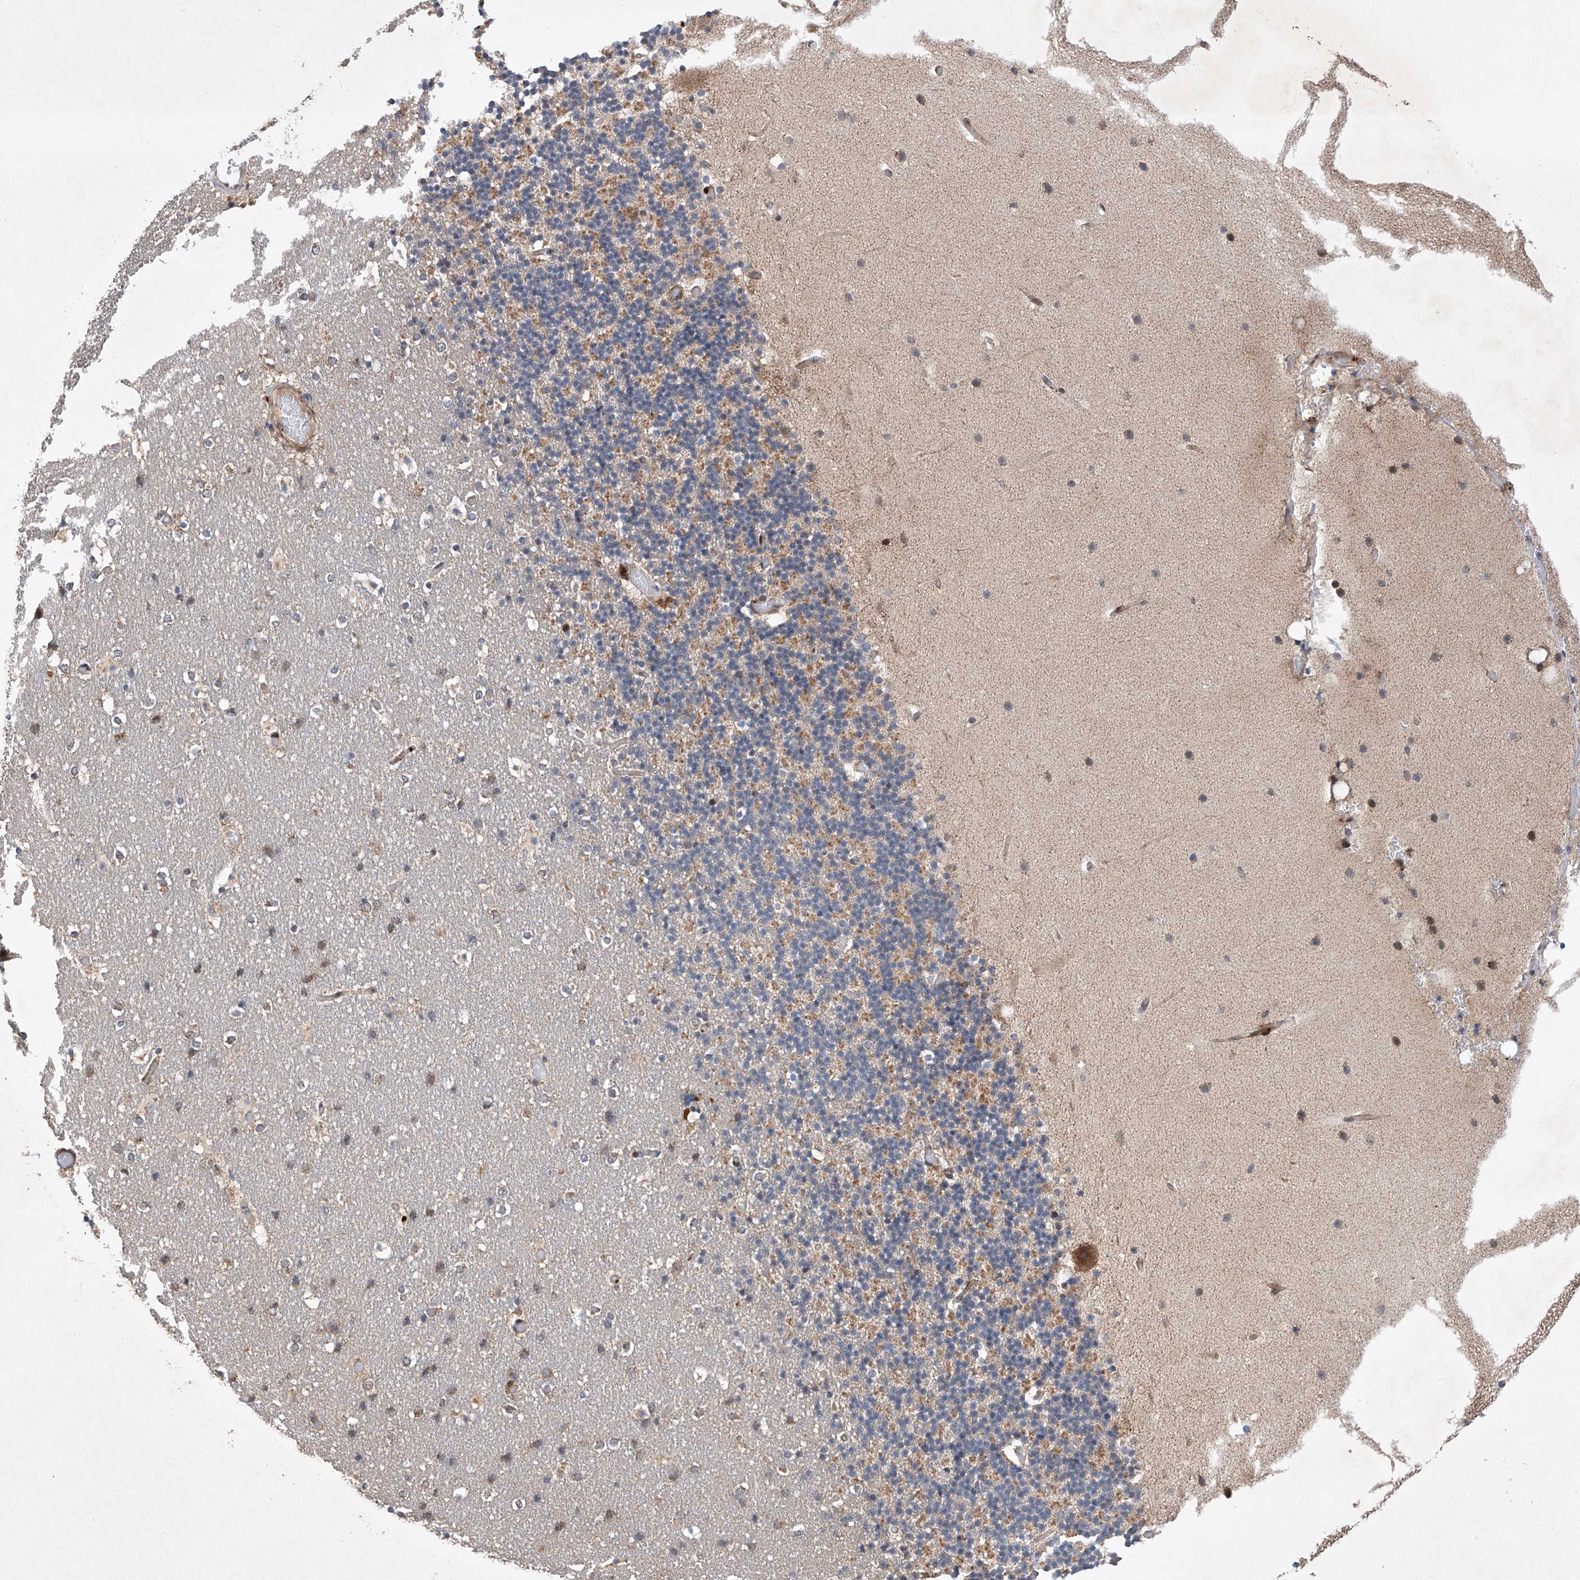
{"staining": {"intensity": "moderate", "quantity": "<25%", "location": "cytoplasmic/membranous"}, "tissue": "cerebellum", "cell_type": "Cells in granular layer", "image_type": "normal", "snomed": [{"axis": "morphology", "description": "Normal tissue, NOS"}, {"axis": "topography", "description": "Cerebellum"}], "caption": "The immunohistochemical stain highlights moderate cytoplasmic/membranous expression in cells in granular layer of normal cerebellum.", "gene": "AFG1L", "patient": {"sex": "male", "age": 57}}